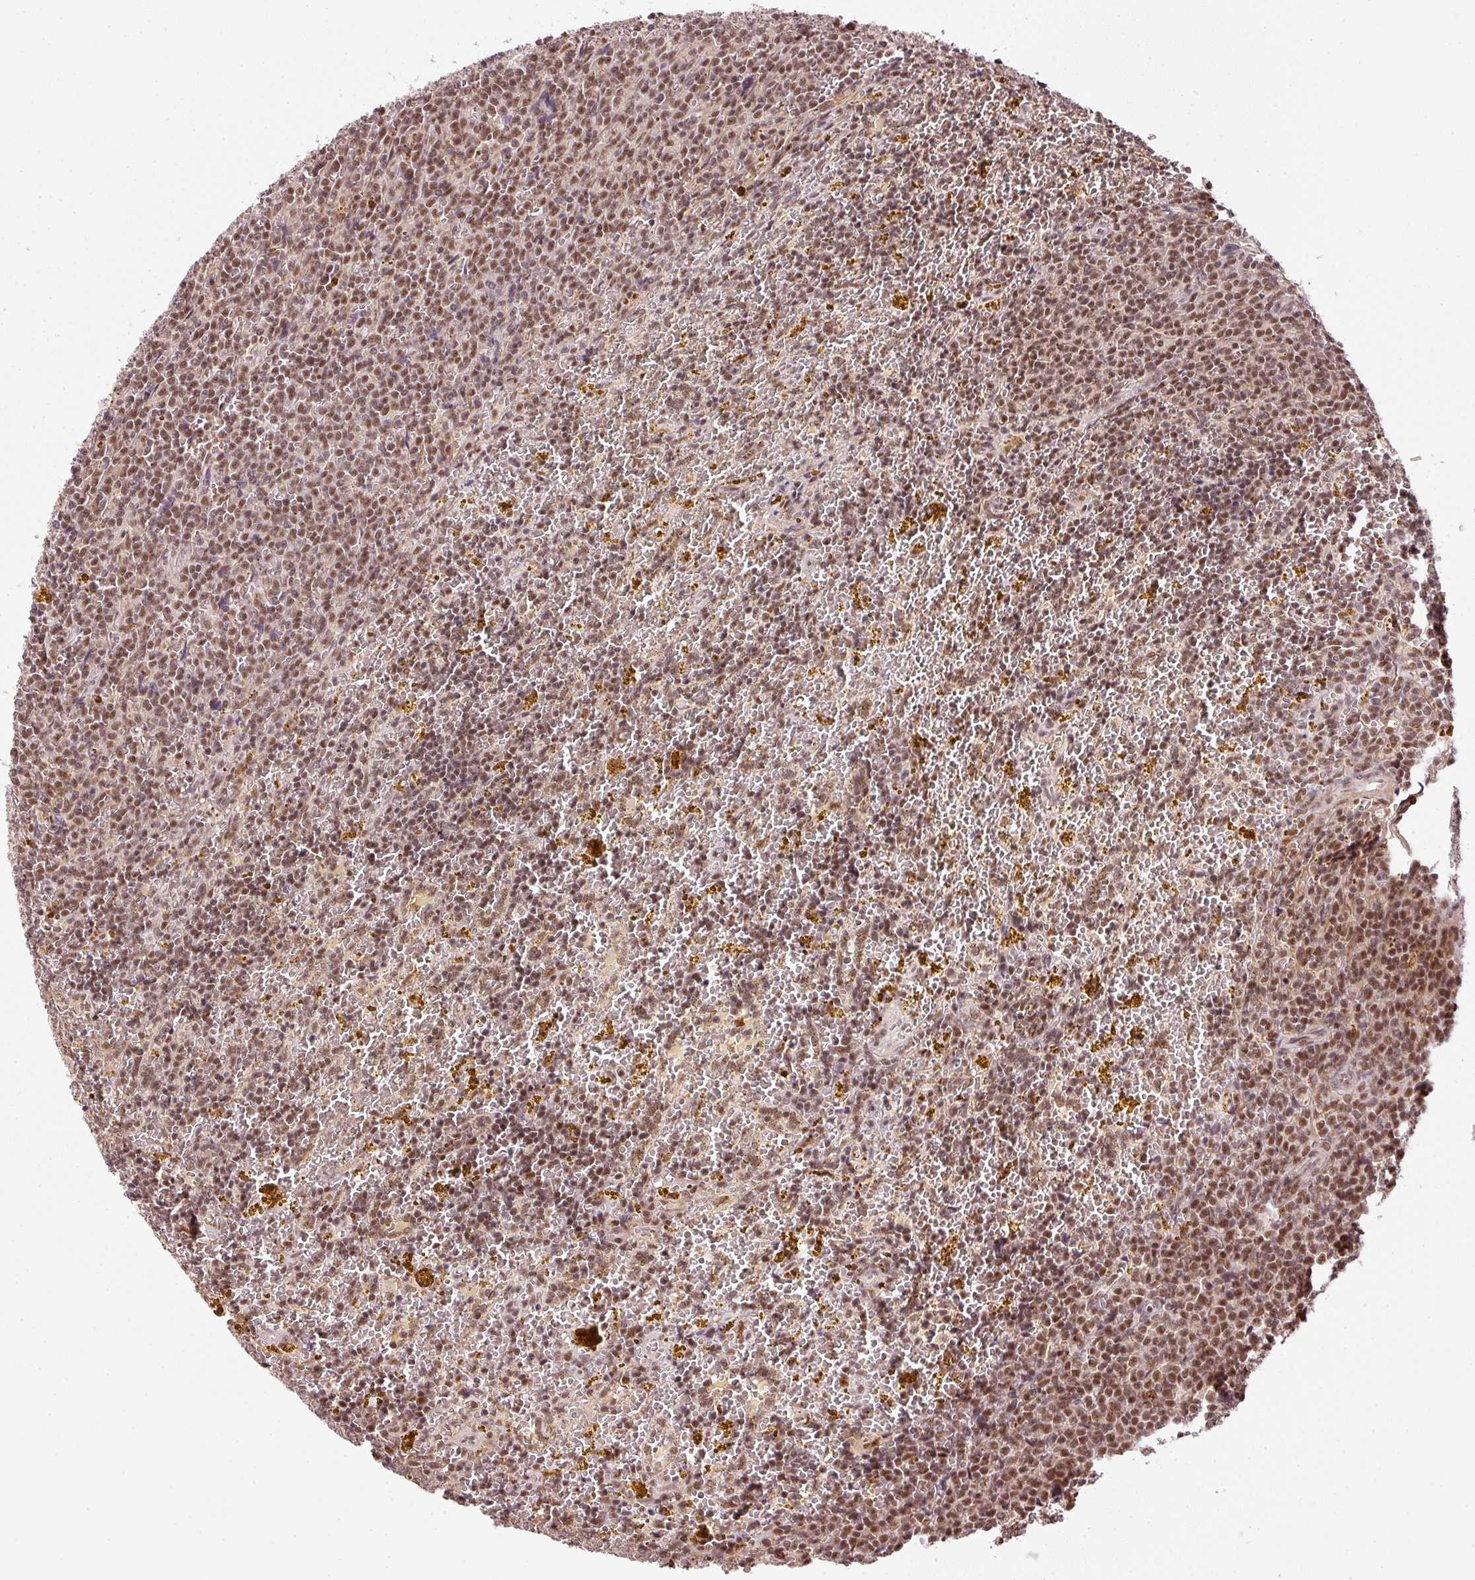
{"staining": {"intensity": "moderate", "quantity": ">75%", "location": "nuclear"}, "tissue": "lymphoma", "cell_type": "Tumor cells", "image_type": "cancer", "snomed": [{"axis": "morphology", "description": "Malignant lymphoma, non-Hodgkin's type, Low grade"}, {"axis": "topography", "description": "Spleen"}, {"axis": "topography", "description": "Lymph node"}], "caption": "Moderate nuclear expression is appreciated in approximately >75% of tumor cells in lymphoma. The protein of interest is shown in brown color, while the nuclei are stained blue.", "gene": "THOC6", "patient": {"sex": "female", "age": 66}}